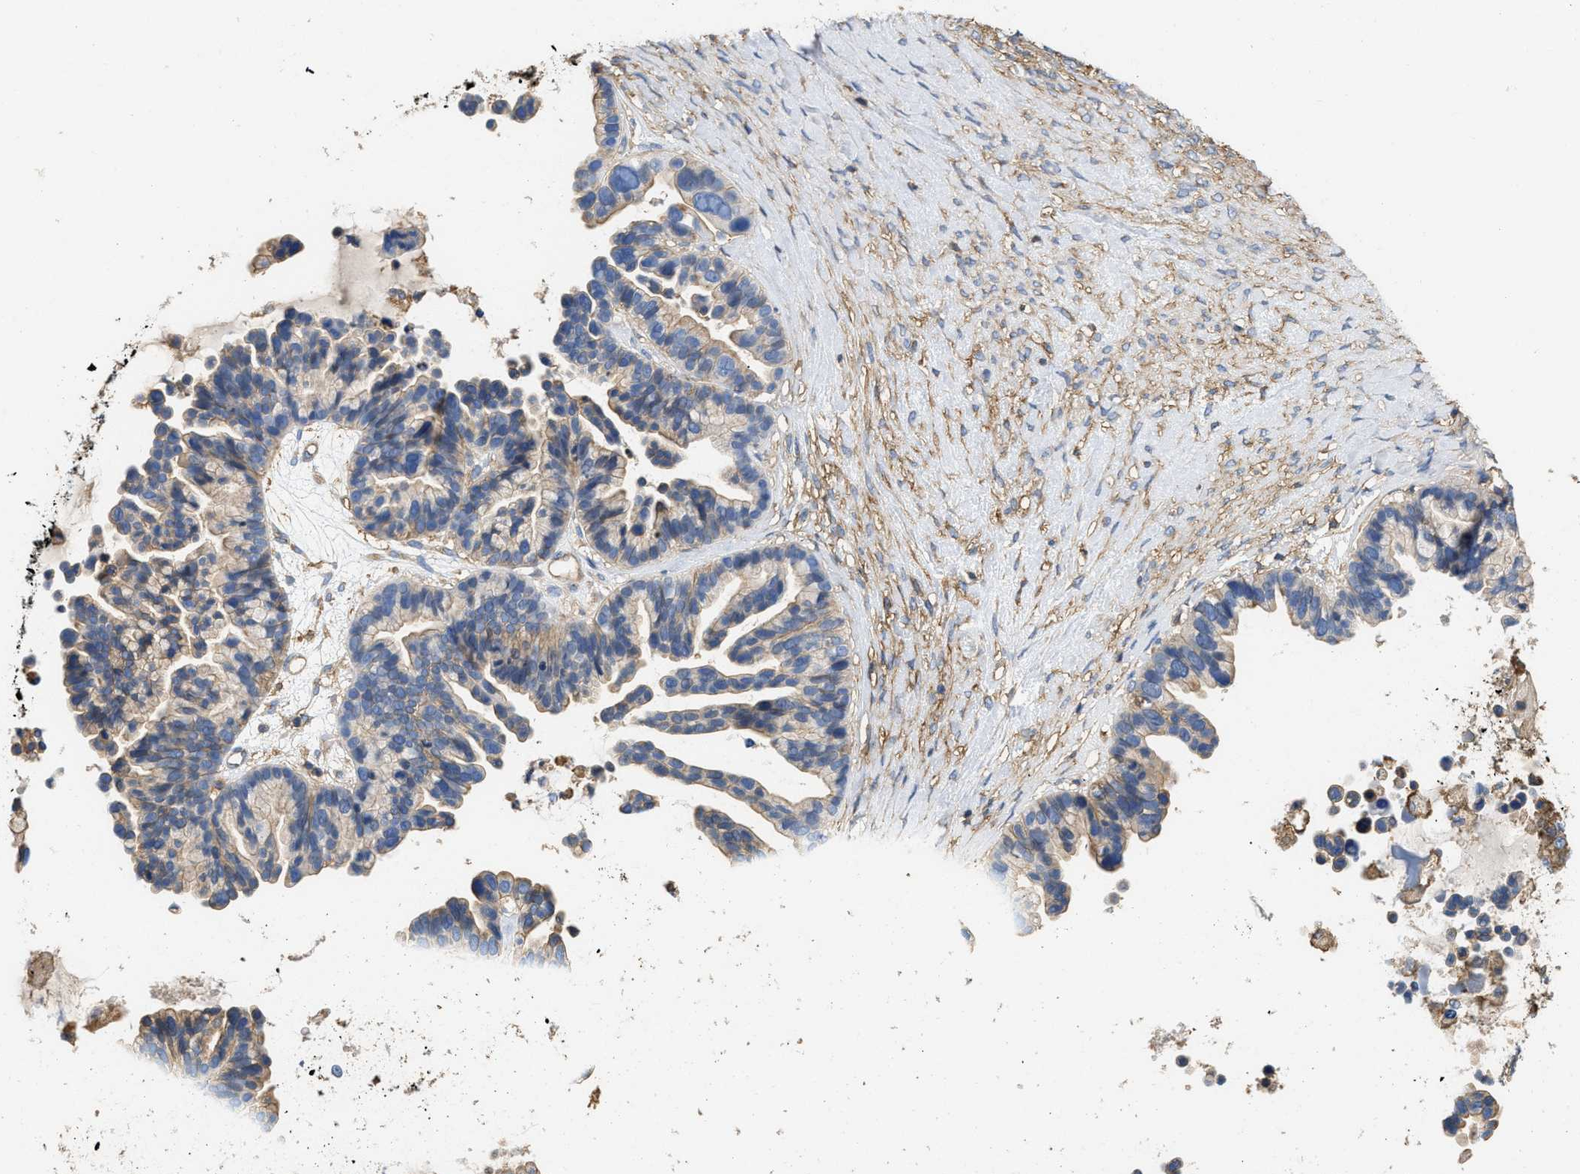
{"staining": {"intensity": "weak", "quantity": "25%-75%", "location": "cytoplasmic/membranous"}, "tissue": "ovarian cancer", "cell_type": "Tumor cells", "image_type": "cancer", "snomed": [{"axis": "morphology", "description": "Cystadenocarcinoma, serous, NOS"}, {"axis": "topography", "description": "Ovary"}], "caption": "This histopathology image exhibits ovarian cancer stained with immunohistochemistry to label a protein in brown. The cytoplasmic/membranous of tumor cells show weak positivity for the protein. Nuclei are counter-stained blue.", "gene": "GNB4", "patient": {"sex": "female", "age": 56}}